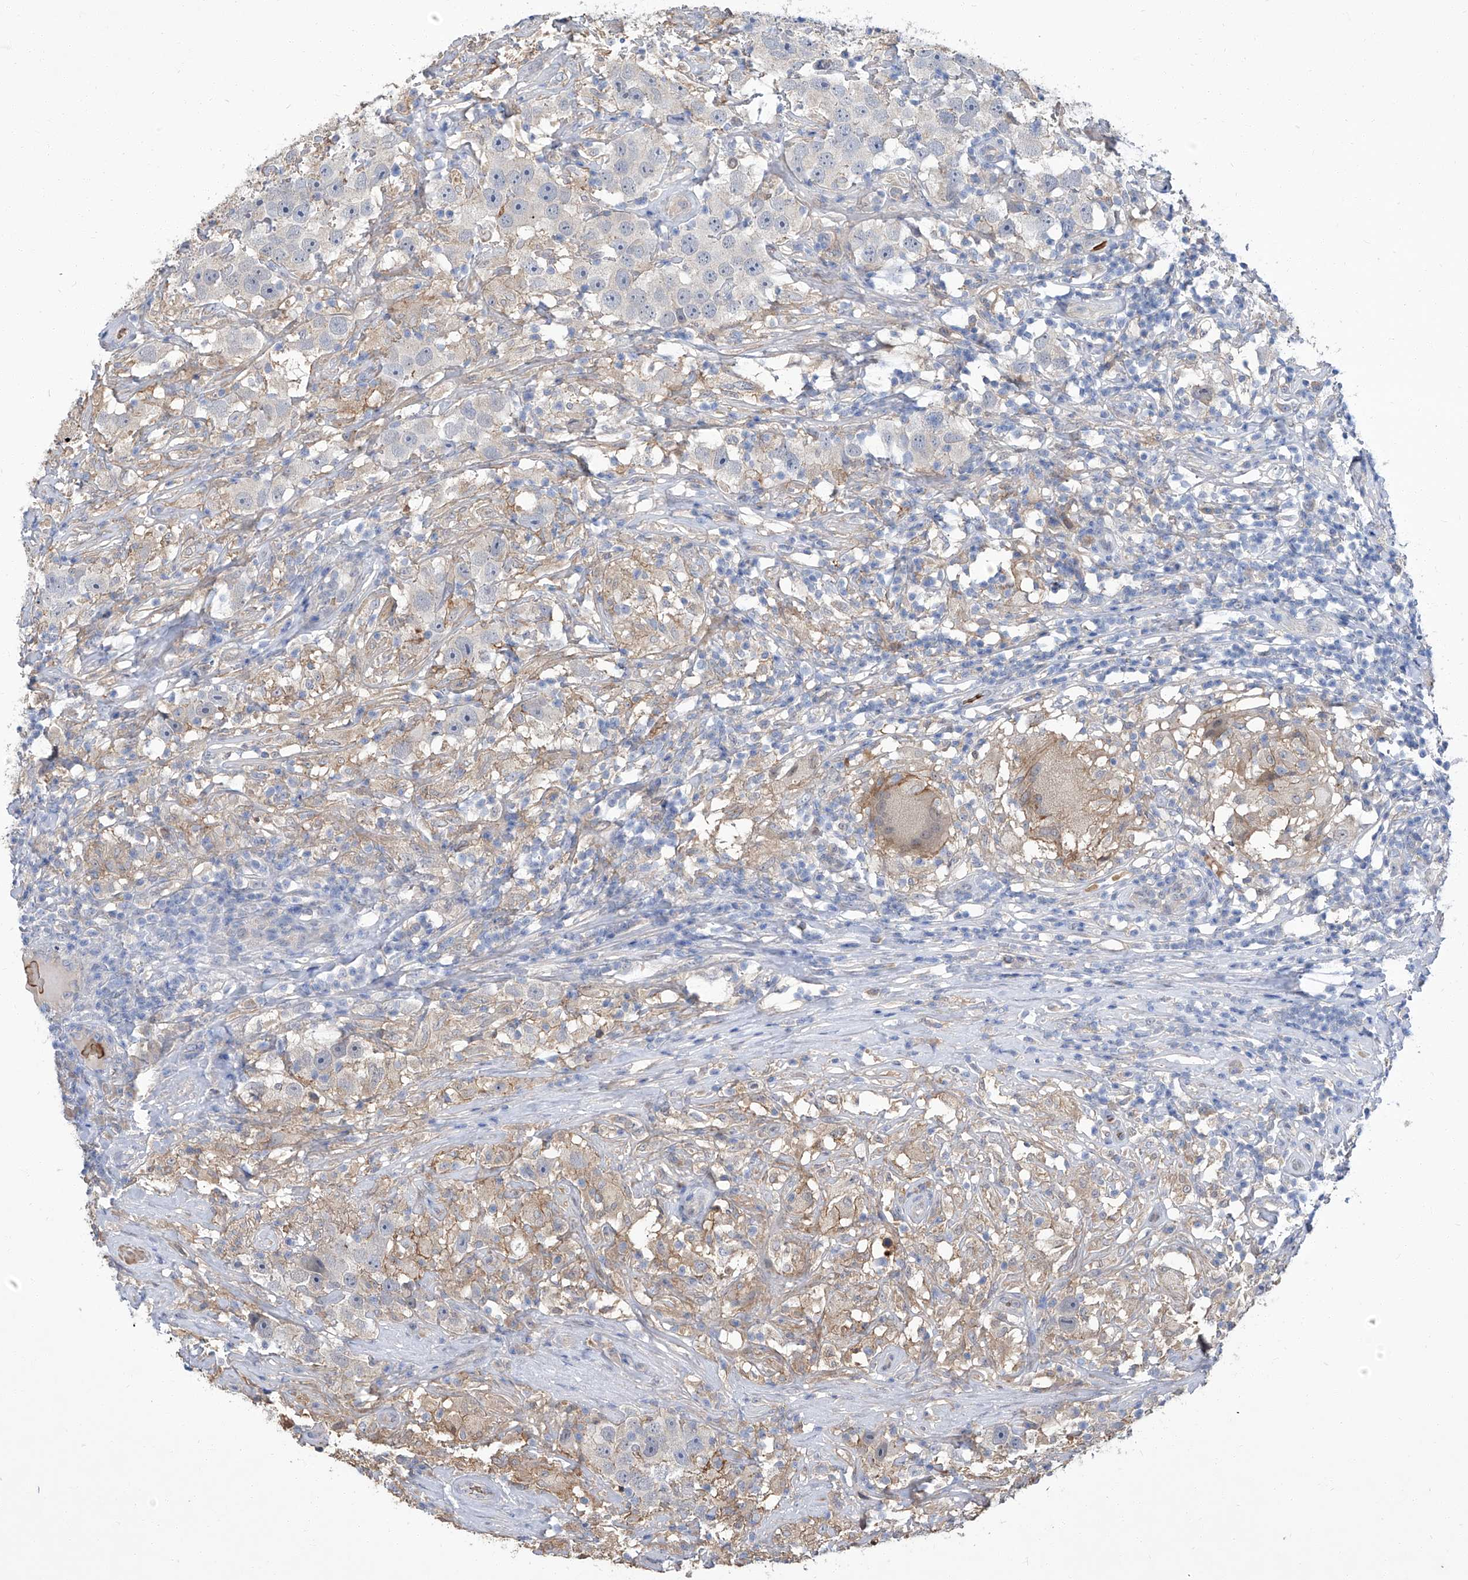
{"staining": {"intensity": "negative", "quantity": "none", "location": "none"}, "tissue": "testis cancer", "cell_type": "Tumor cells", "image_type": "cancer", "snomed": [{"axis": "morphology", "description": "Seminoma, NOS"}, {"axis": "topography", "description": "Testis"}], "caption": "Testis seminoma was stained to show a protein in brown. There is no significant positivity in tumor cells.", "gene": "PARD3", "patient": {"sex": "male", "age": 49}}